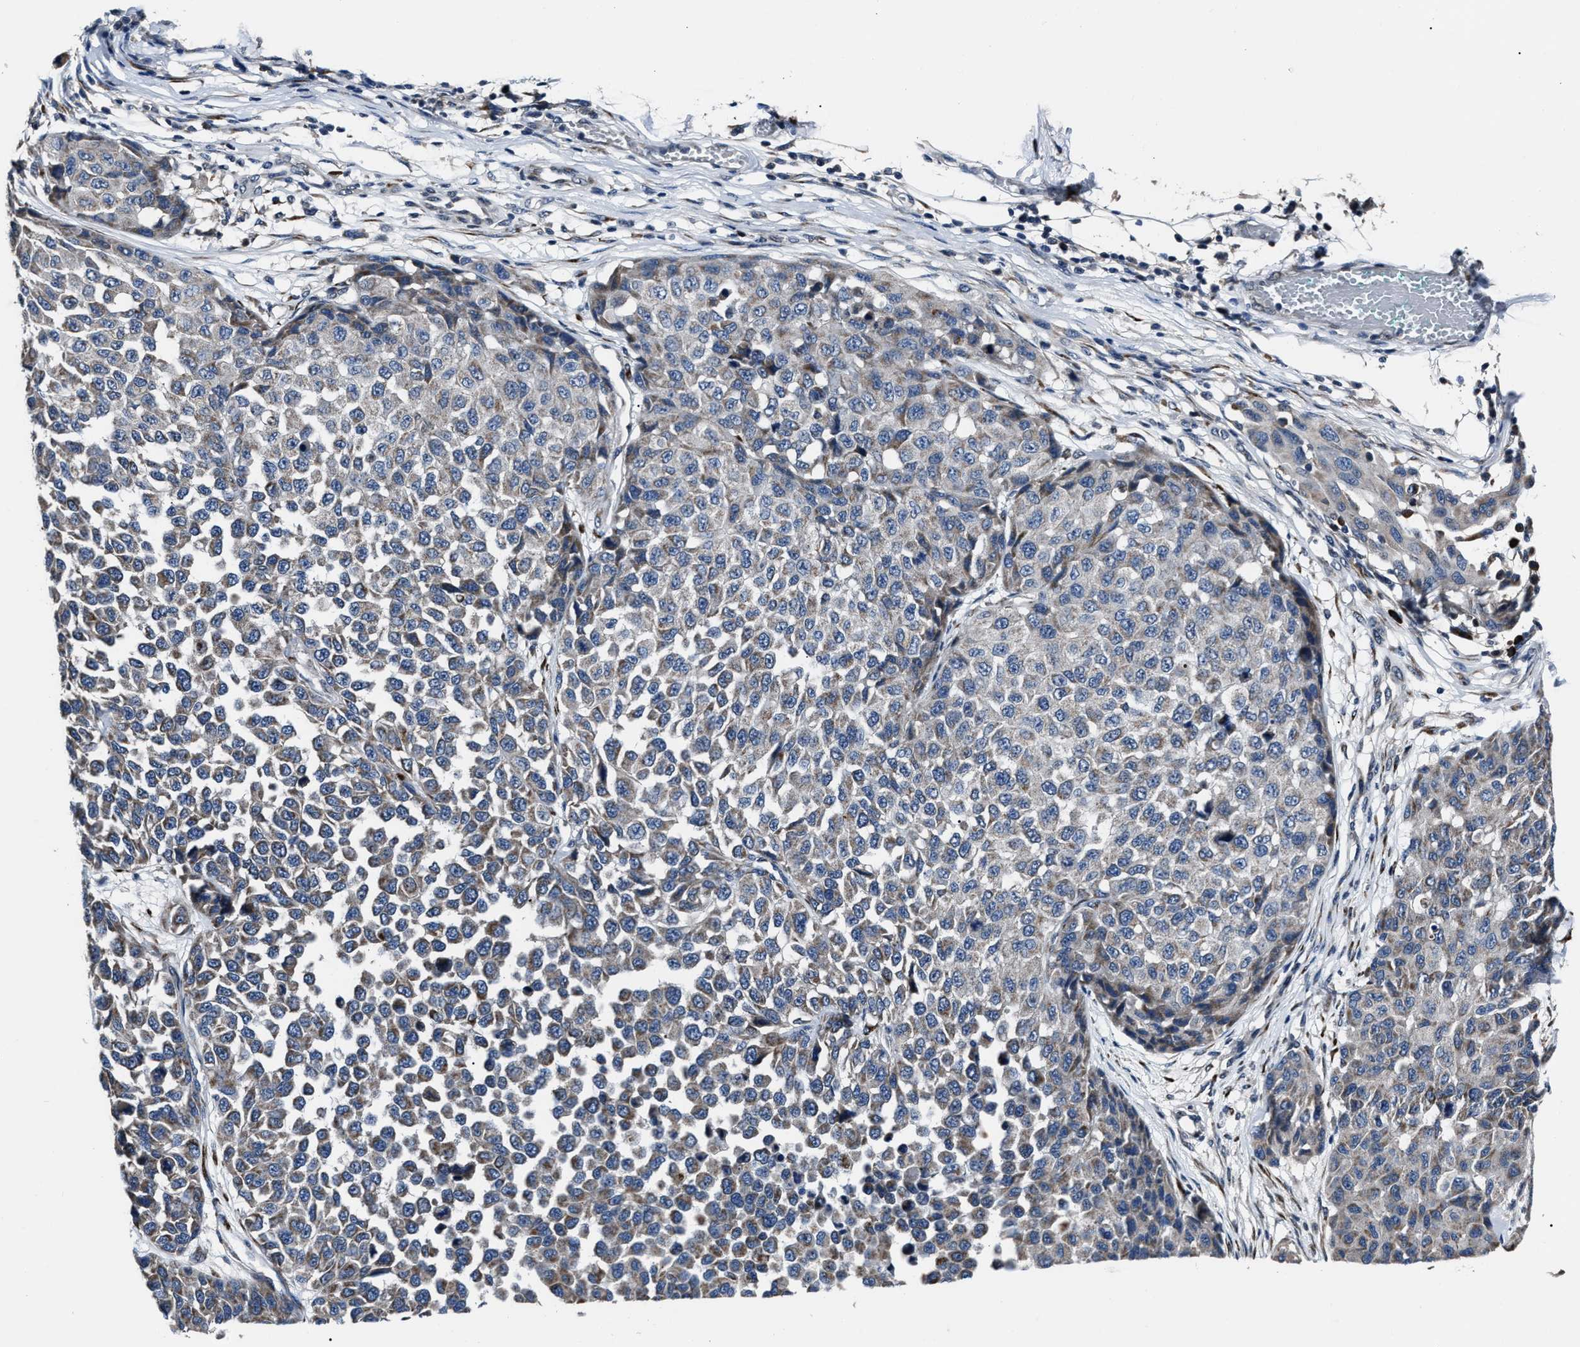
{"staining": {"intensity": "weak", "quantity": "<25%", "location": "cytoplasmic/membranous"}, "tissue": "melanoma", "cell_type": "Tumor cells", "image_type": "cancer", "snomed": [{"axis": "morphology", "description": "Normal tissue, NOS"}, {"axis": "morphology", "description": "Malignant melanoma, NOS"}, {"axis": "topography", "description": "Skin"}], "caption": "Immunohistochemical staining of human malignant melanoma displays no significant staining in tumor cells. (DAB IHC, high magnification).", "gene": "LRRC14", "patient": {"sex": "male", "age": 62}}